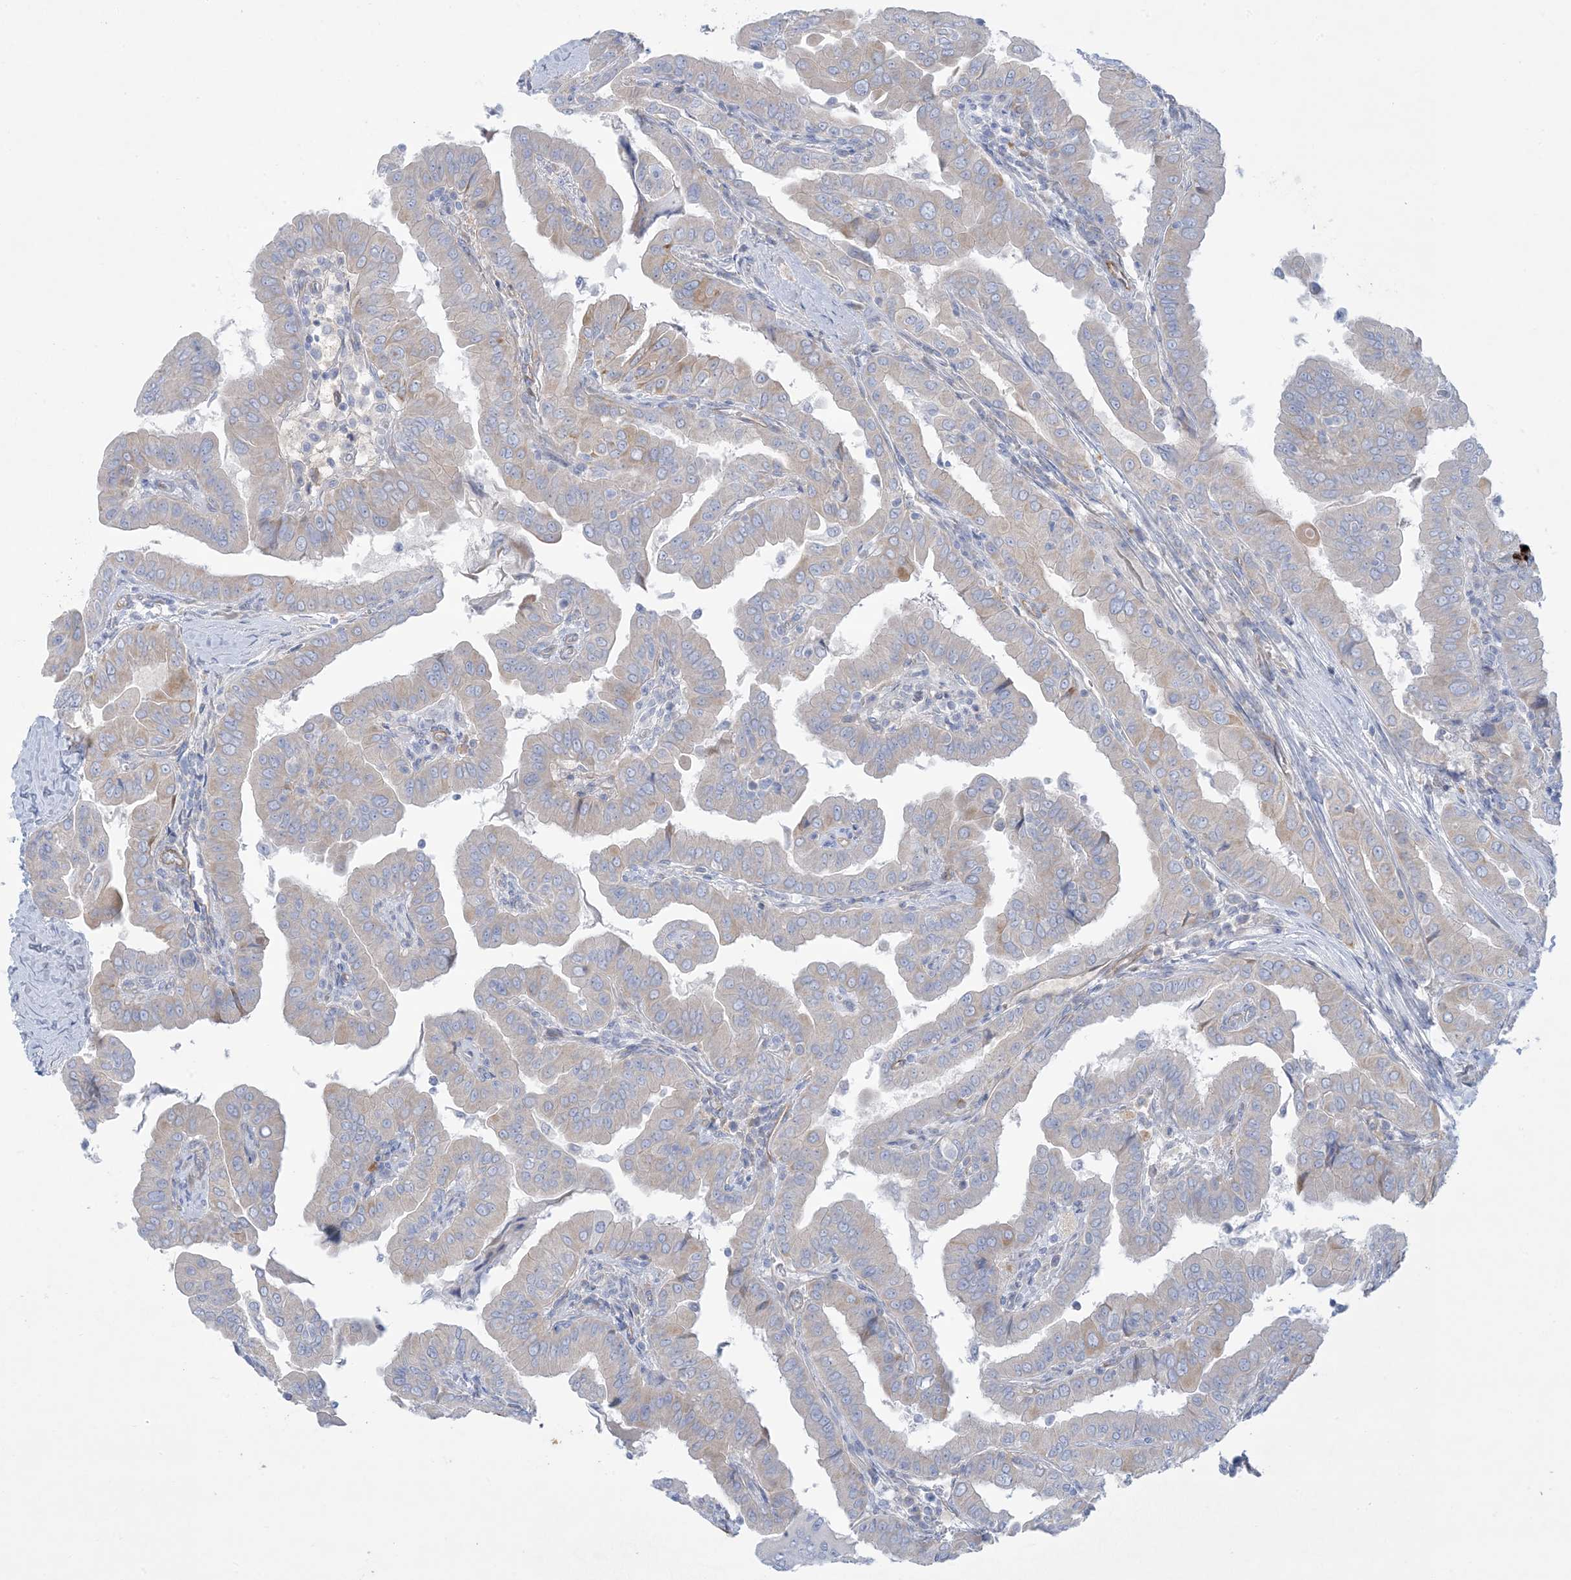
{"staining": {"intensity": "weak", "quantity": "<25%", "location": "cytoplasmic/membranous"}, "tissue": "thyroid cancer", "cell_type": "Tumor cells", "image_type": "cancer", "snomed": [{"axis": "morphology", "description": "Papillary adenocarcinoma, NOS"}, {"axis": "topography", "description": "Thyroid gland"}], "caption": "This is an immunohistochemistry (IHC) histopathology image of human thyroid cancer (papillary adenocarcinoma). There is no expression in tumor cells.", "gene": "ATP11C", "patient": {"sex": "male", "age": 33}}